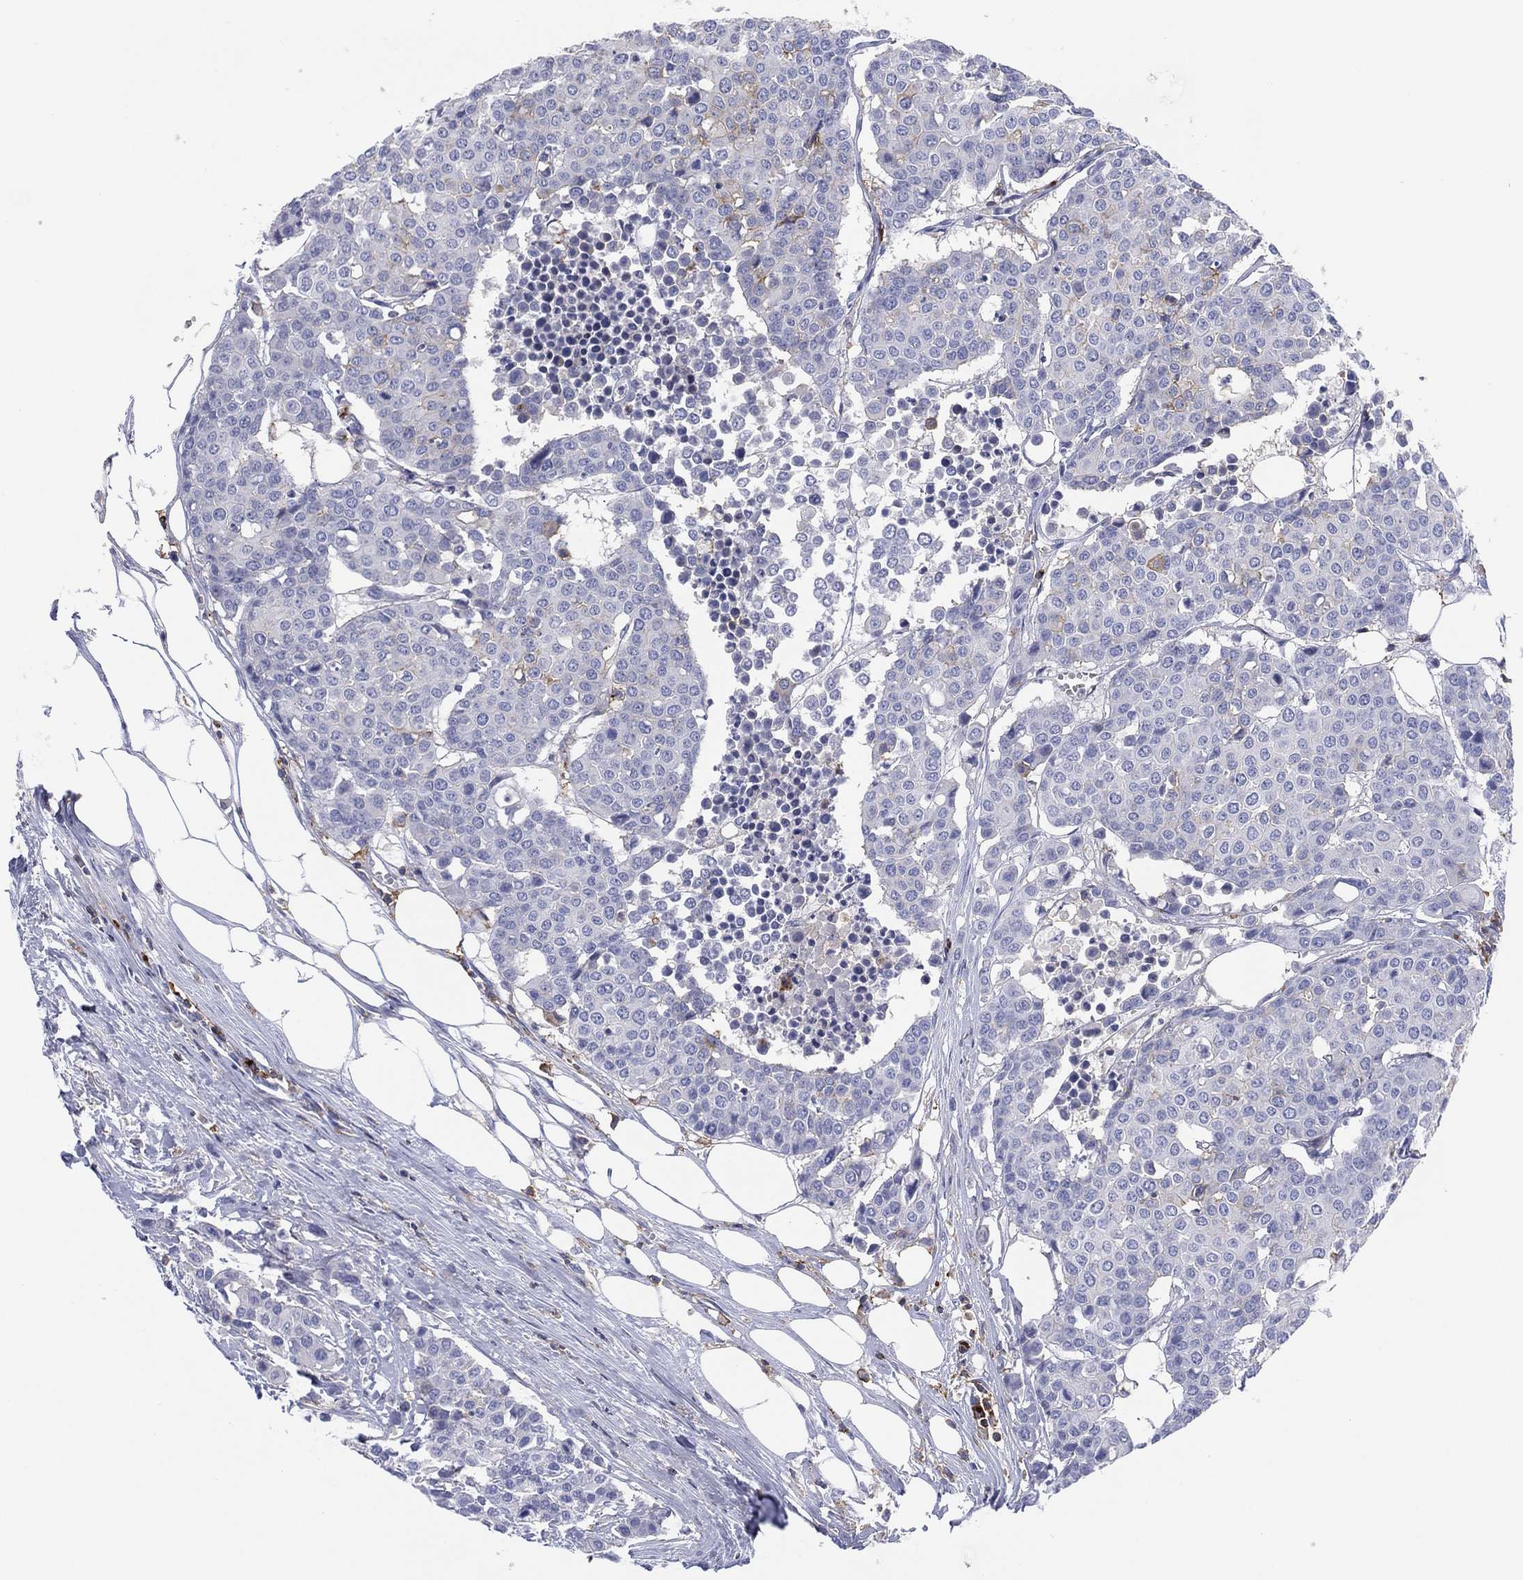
{"staining": {"intensity": "negative", "quantity": "none", "location": "none"}, "tissue": "carcinoid", "cell_type": "Tumor cells", "image_type": "cancer", "snomed": [{"axis": "morphology", "description": "Carcinoid, malignant, NOS"}, {"axis": "topography", "description": "Colon"}], "caption": "Tumor cells show no significant protein positivity in carcinoid.", "gene": "SELPLG", "patient": {"sex": "male", "age": 81}}